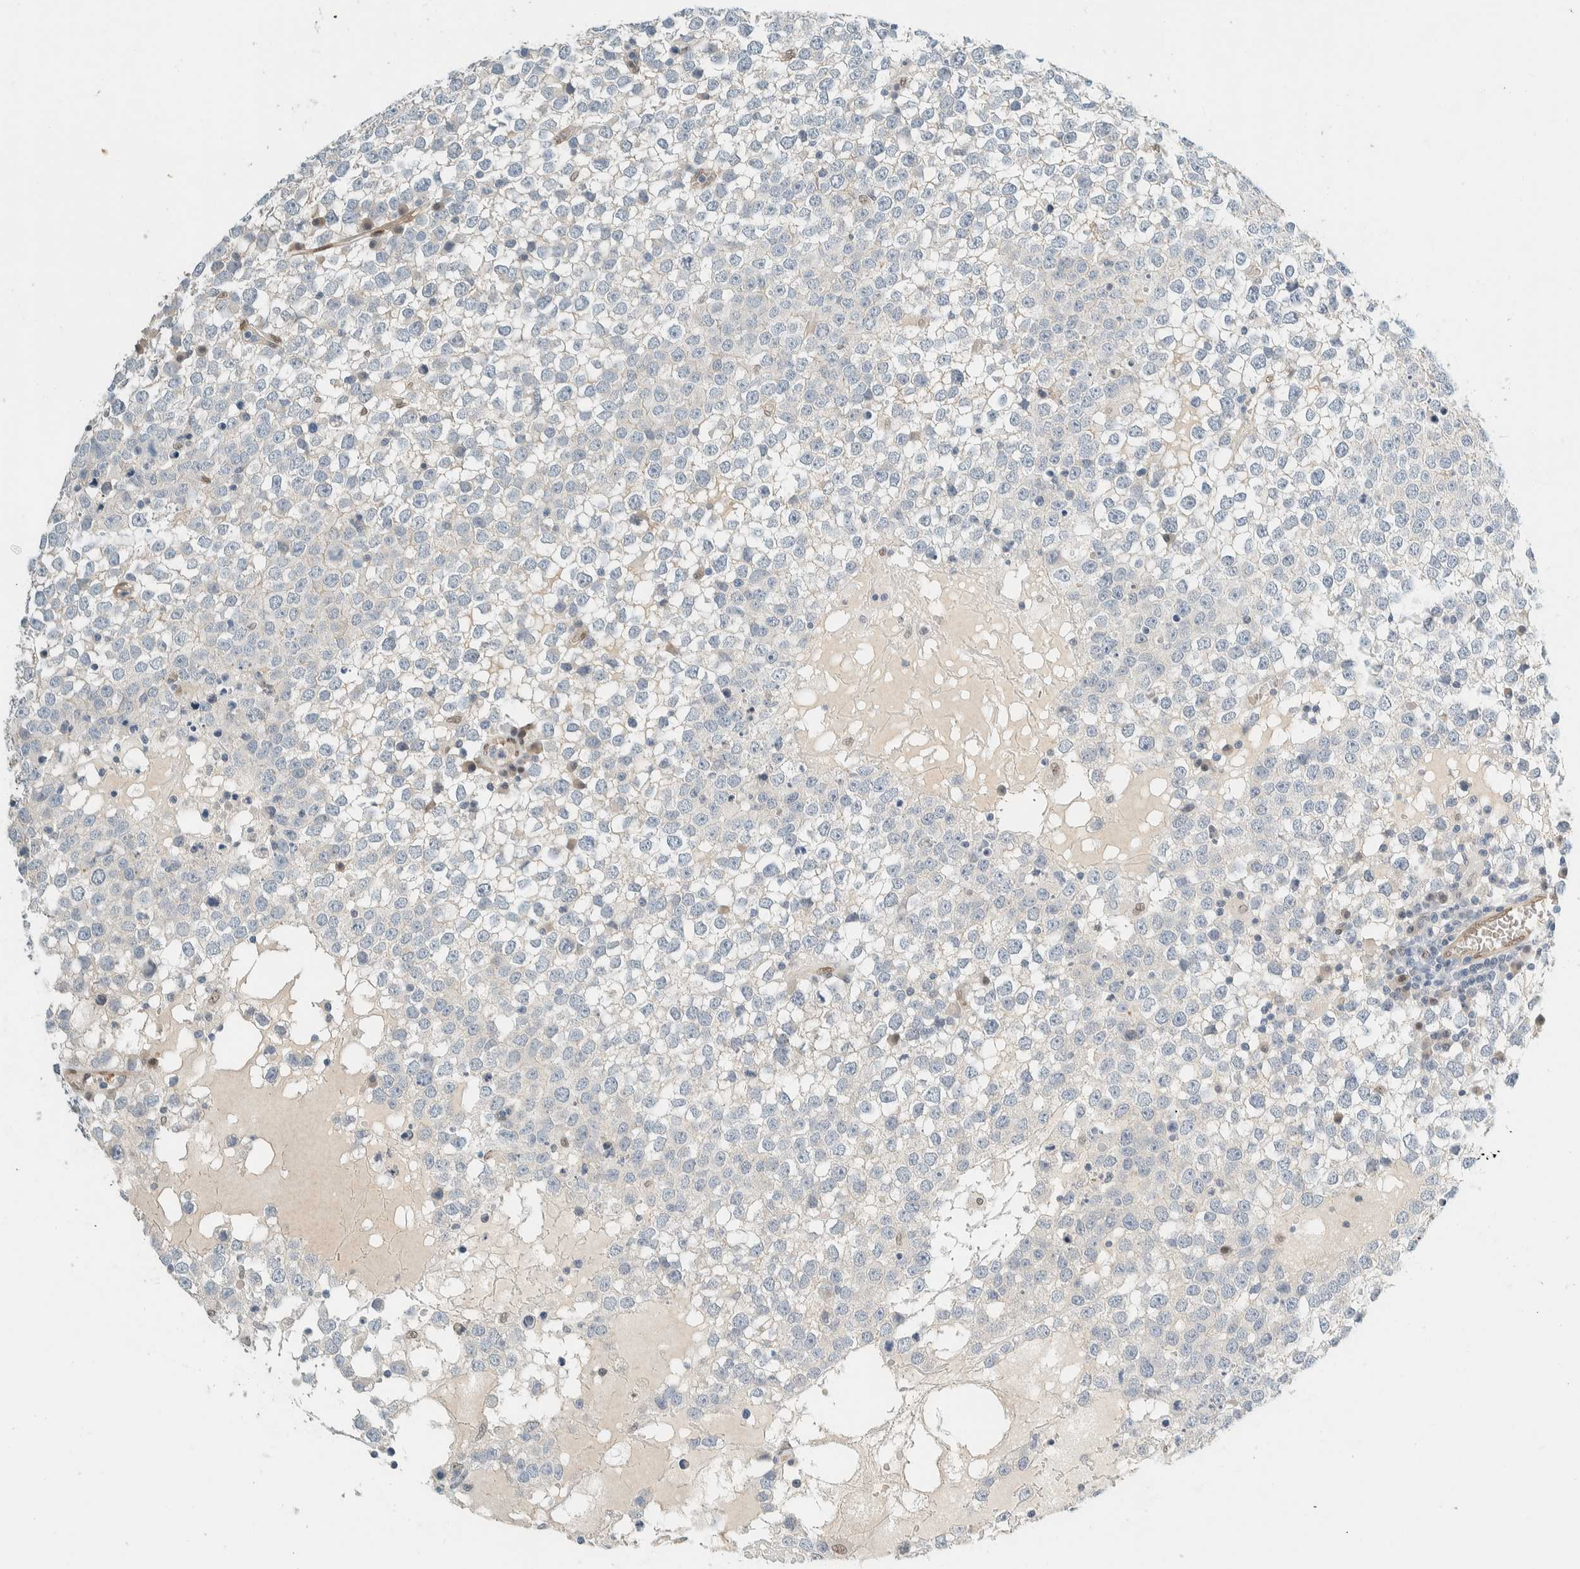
{"staining": {"intensity": "negative", "quantity": "none", "location": "none"}, "tissue": "testis cancer", "cell_type": "Tumor cells", "image_type": "cancer", "snomed": [{"axis": "morphology", "description": "Seminoma, NOS"}, {"axis": "topography", "description": "Testis"}], "caption": "The histopathology image shows no staining of tumor cells in seminoma (testis).", "gene": "TSTD2", "patient": {"sex": "male", "age": 65}}